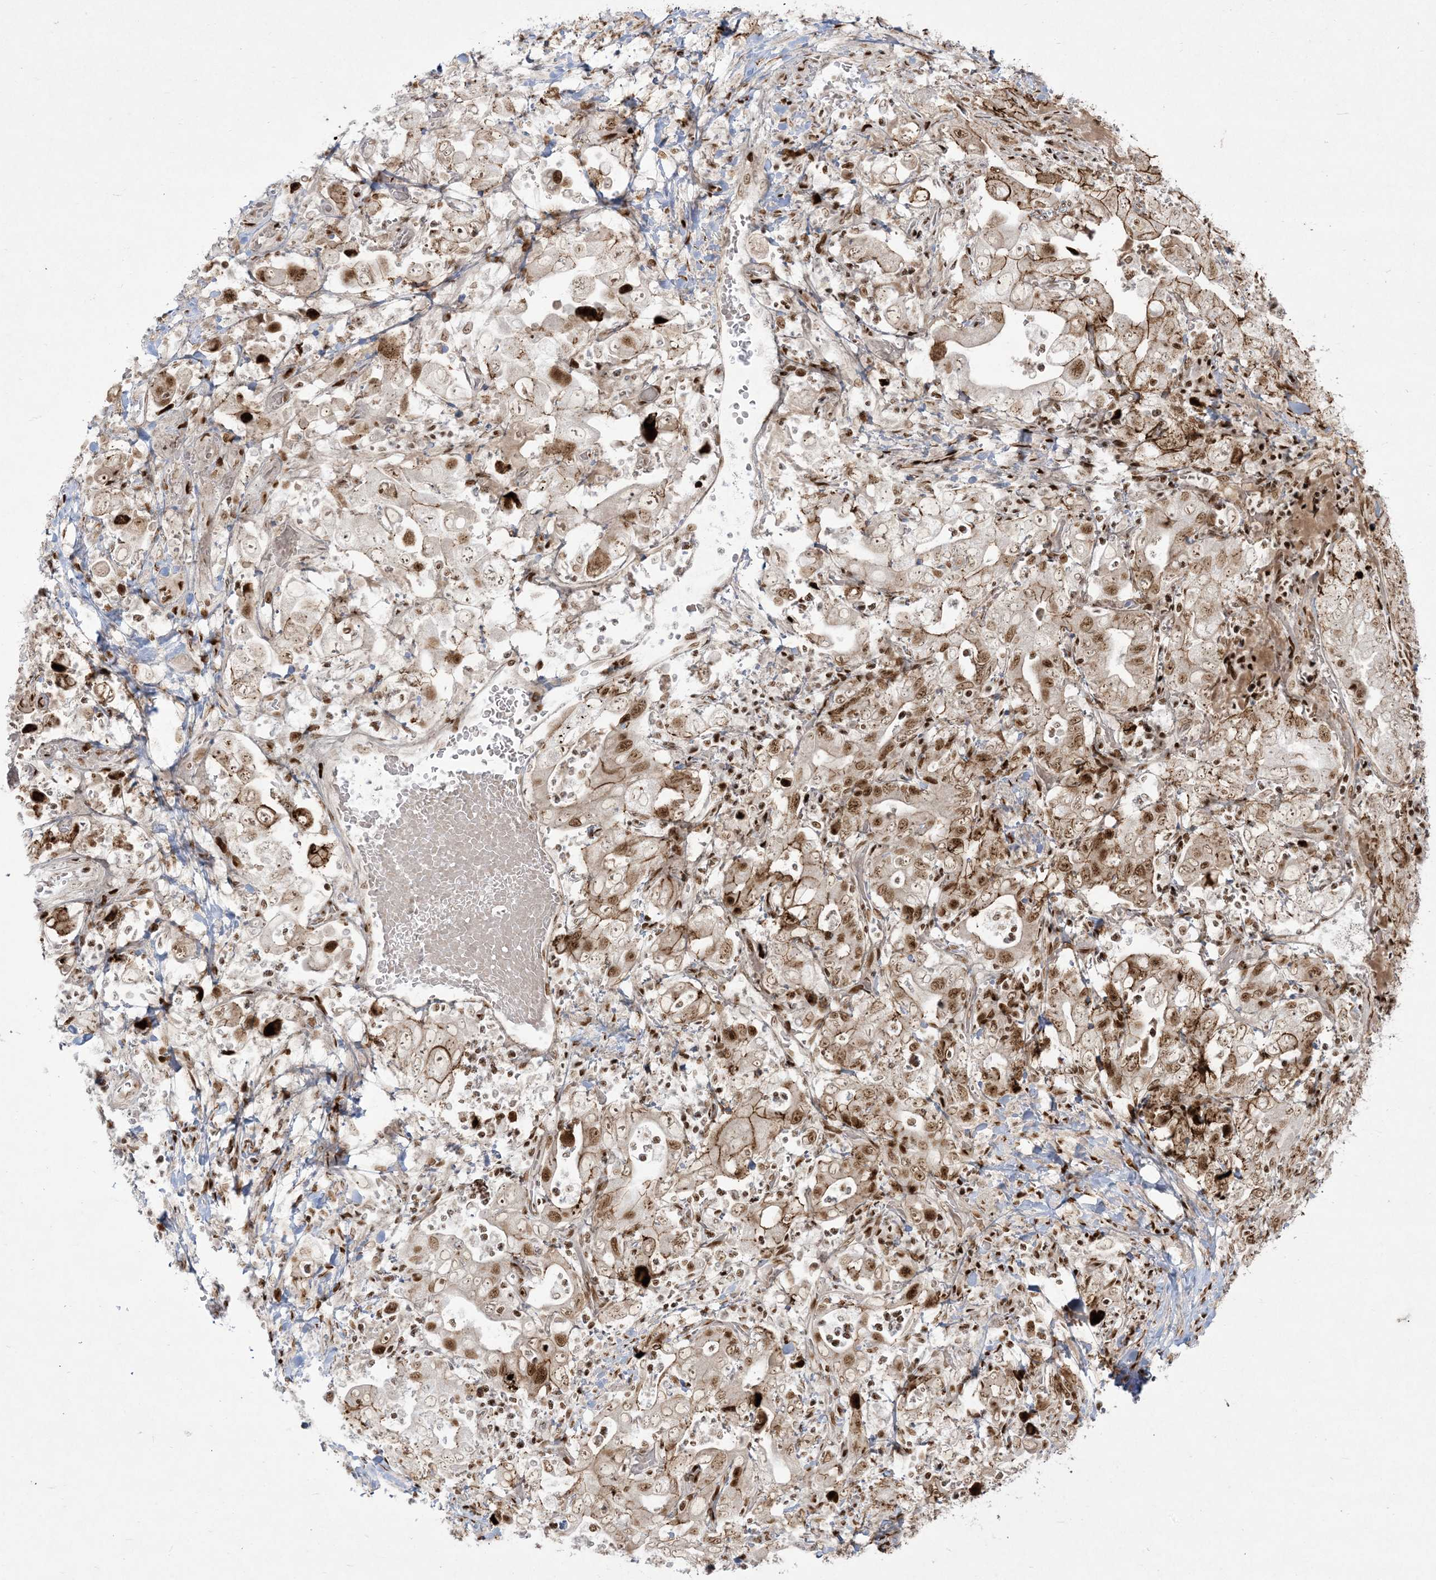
{"staining": {"intensity": "moderate", "quantity": ">75%", "location": "cytoplasmic/membranous,nuclear"}, "tissue": "stomach cancer", "cell_type": "Tumor cells", "image_type": "cancer", "snomed": [{"axis": "morphology", "description": "Adenocarcinoma, NOS"}, {"axis": "topography", "description": "Stomach, upper"}], "caption": "High-power microscopy captured an immunohistochemistry histopathology image of stomach cancer (adenocarcinoma), revealing moderate cytoplasmic/membranous and nuclear staining in about >75% of tumor cells.", "gene": "RBM10", "patient": {"sex": "male", "age": 62}}